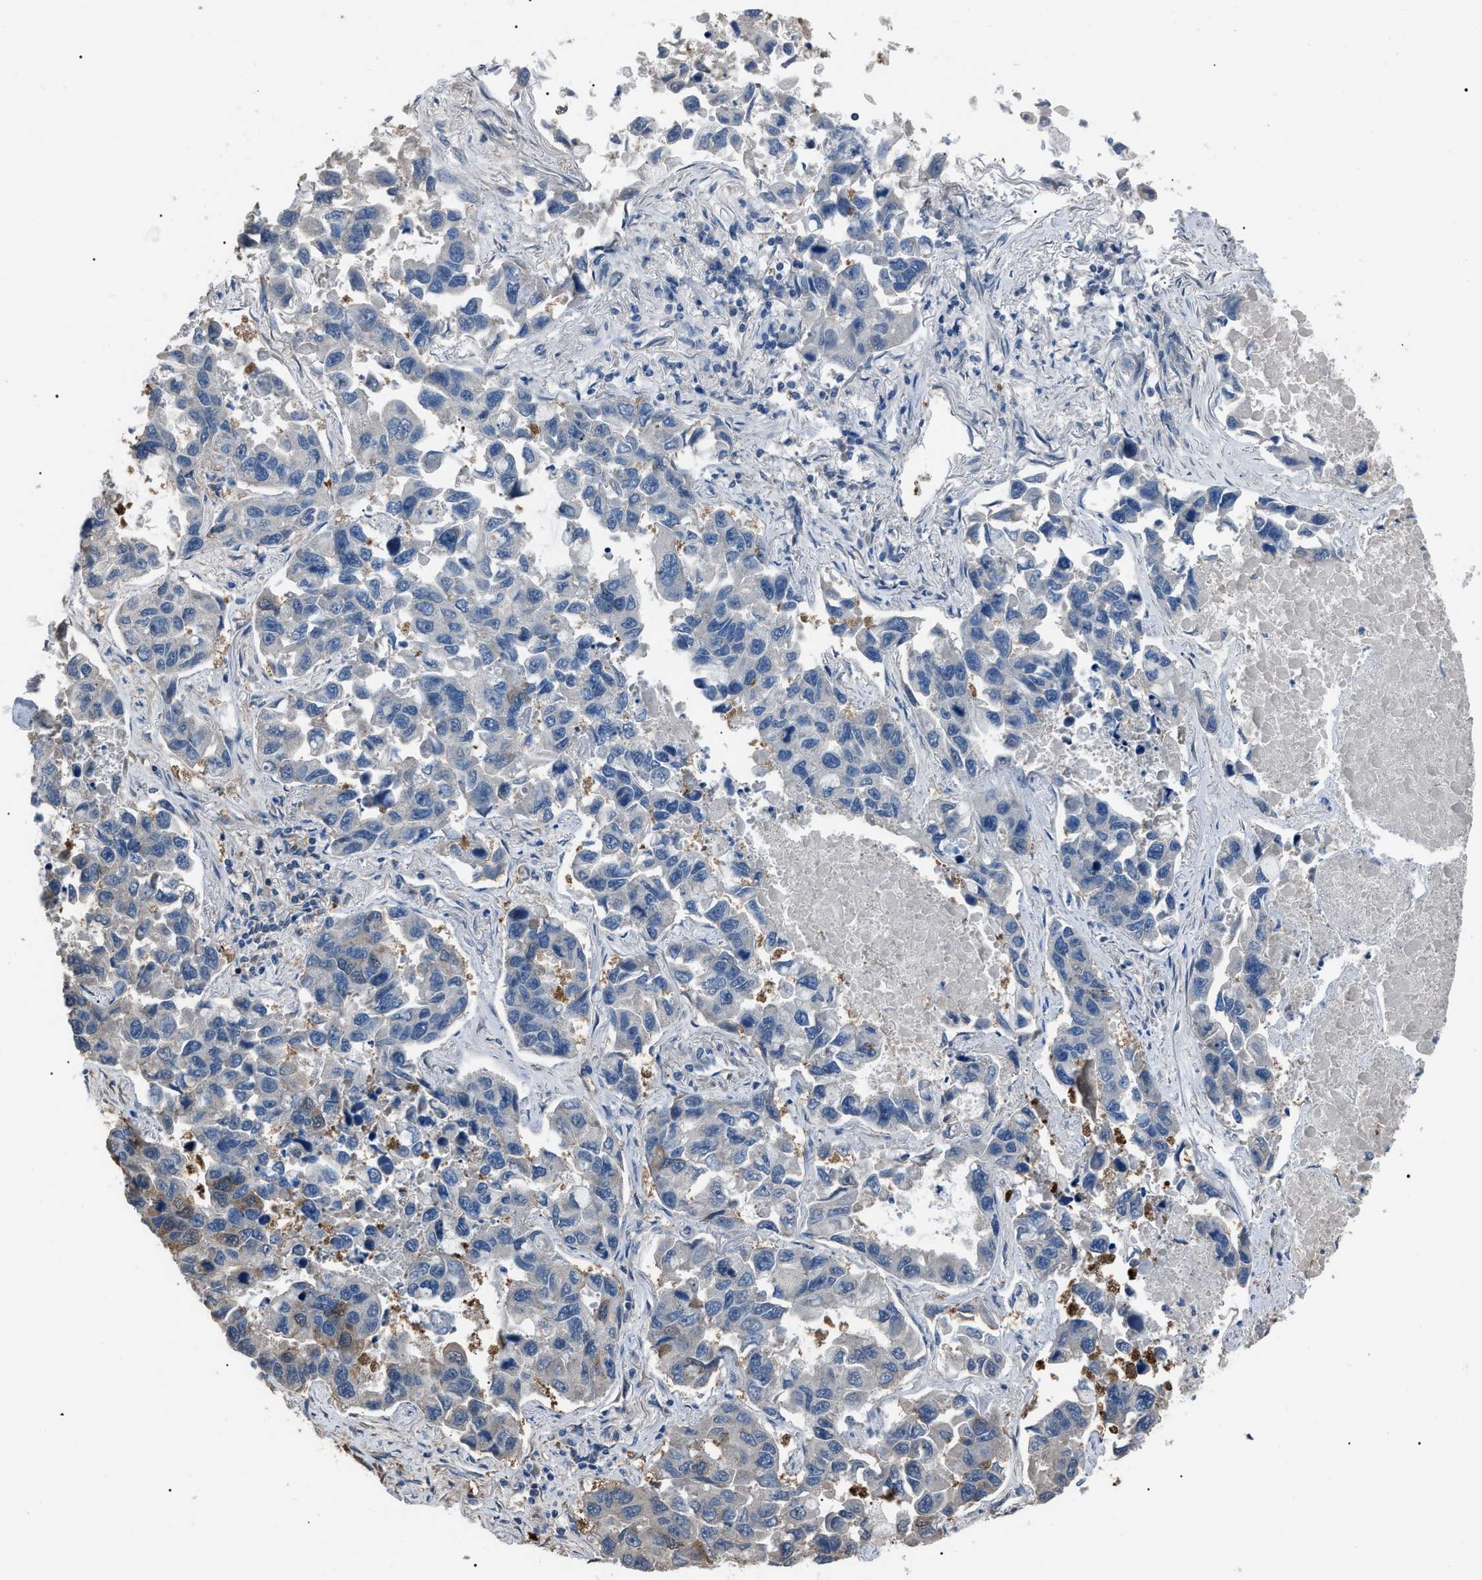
{"staining": {"intensity": "negative", "quantity": "none", "location": "none"}, "tissue": "lung cancer", "cell_type": "Tumor cells", "image_type": "cancer", "snomed": [{"axis": "morphology", "description": "Adenocarcinoma, NOS"}, {"axis": "topography", "description": "Lung"}], "caption": "This is a photomicrograph of IHC staining of lung cancer, which shows no staining in tumor cells. Brightfield microscopy of immunohistochemistry (IHC) stained with DAB (brown) and hematoxylin (blue), captured at high magnification.", "gene": "PDCD5", "patient": {"sex": "male", "age": 64}}